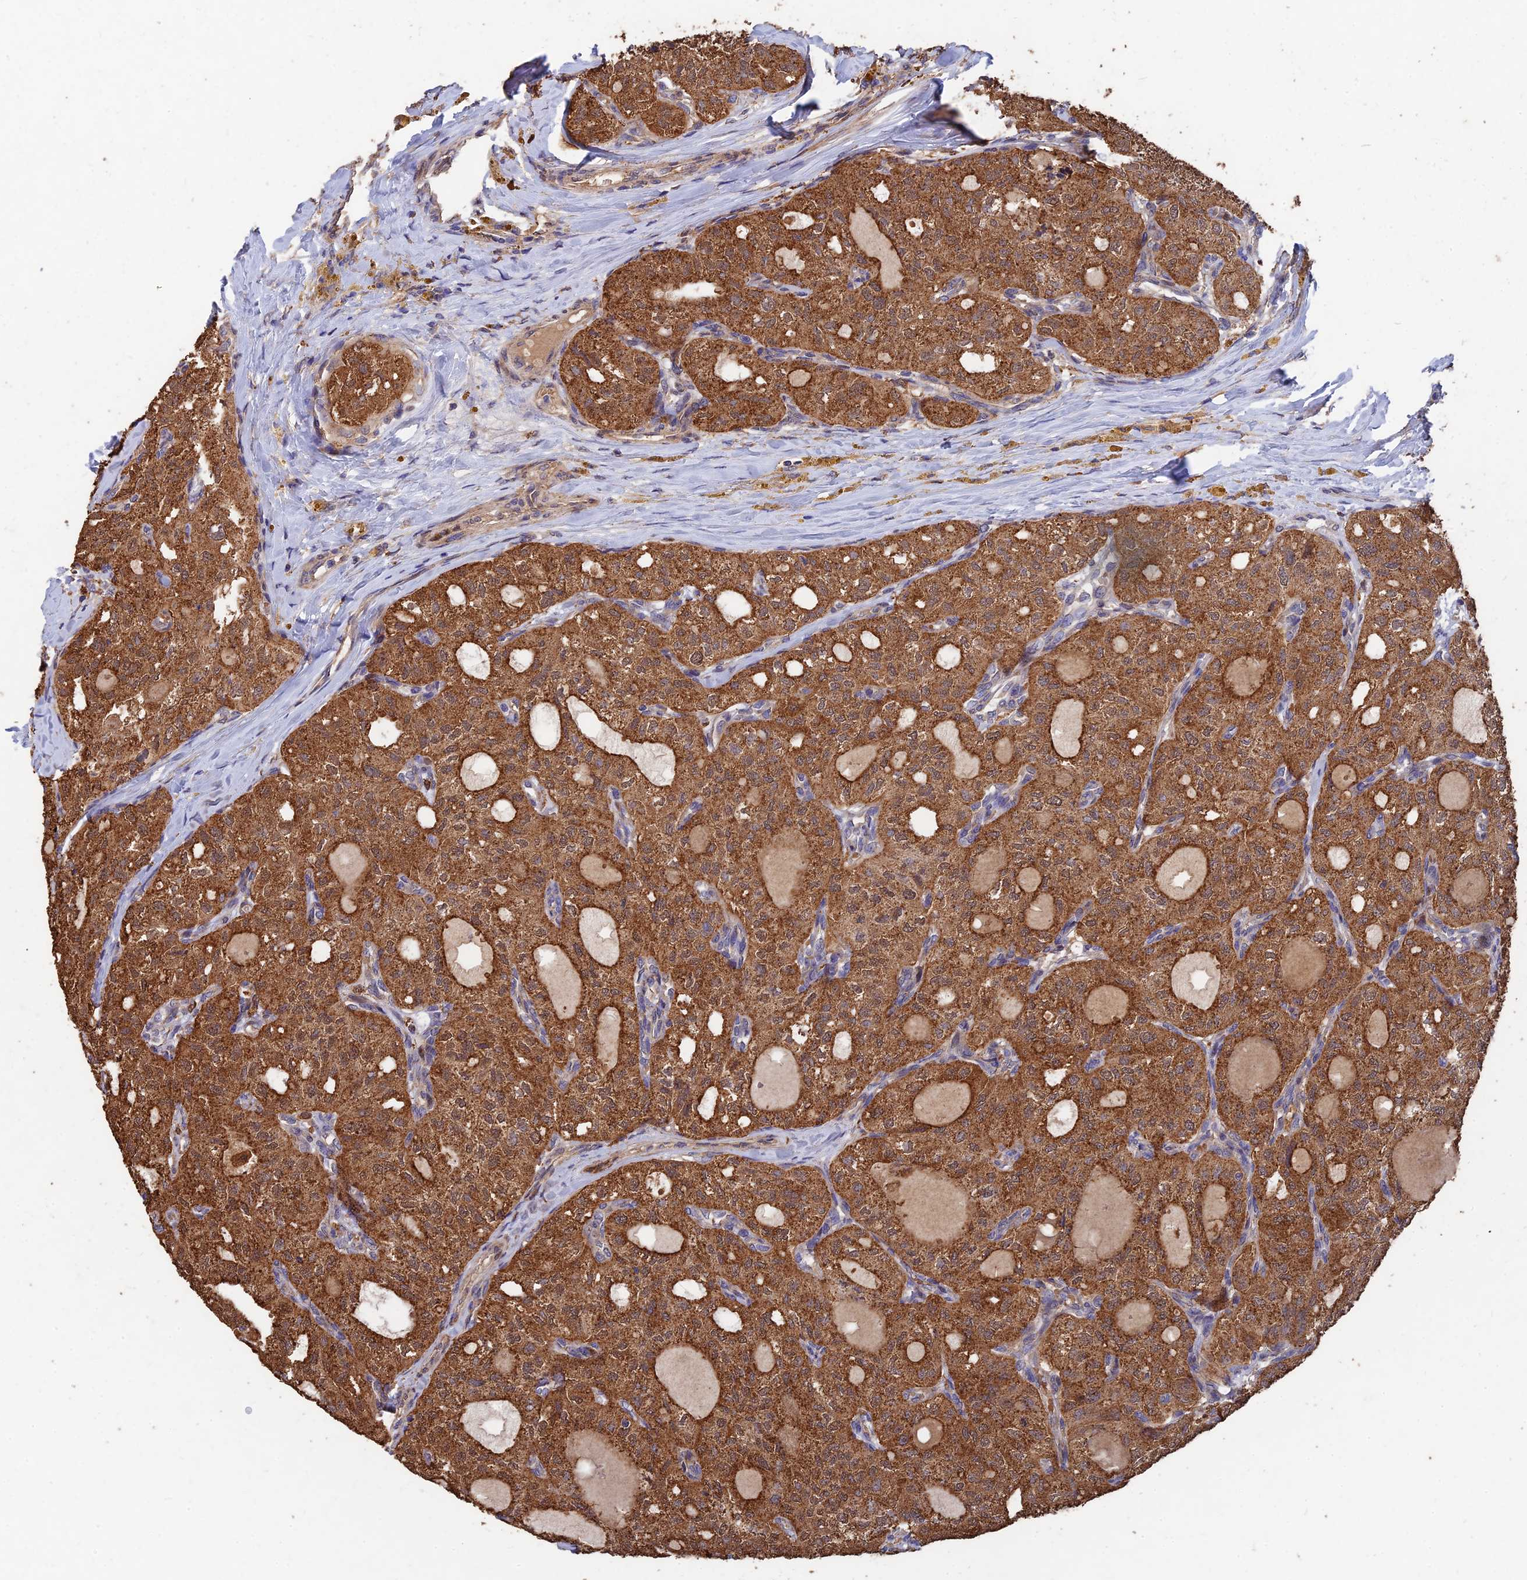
{"staining": {"intensity": "strong", "quantity": ">75%", "location": "cytoplasmic/membranous"}, "tissue": "thyroid cancer", "cell_type": "Tumor cells", "image_type": "cancer", "snomed": [{"axis": "morphology", "description": "Follicular adenoma carcinoma, NOS"}, {"axis": "topography", "description": "Thyroid gland"}], "caption": "Immunohistochemistry (IHC) photomicrograph of human thyroid cancer (follicular adenoma carcinoma) stained for a protein (brown), which exhibits high levels of strong cytoplasmic/membranous expression in approximately >75% of tumor cells.", "gene": "SLC38A11", "patient": {"sex": "male", "age": 75}}